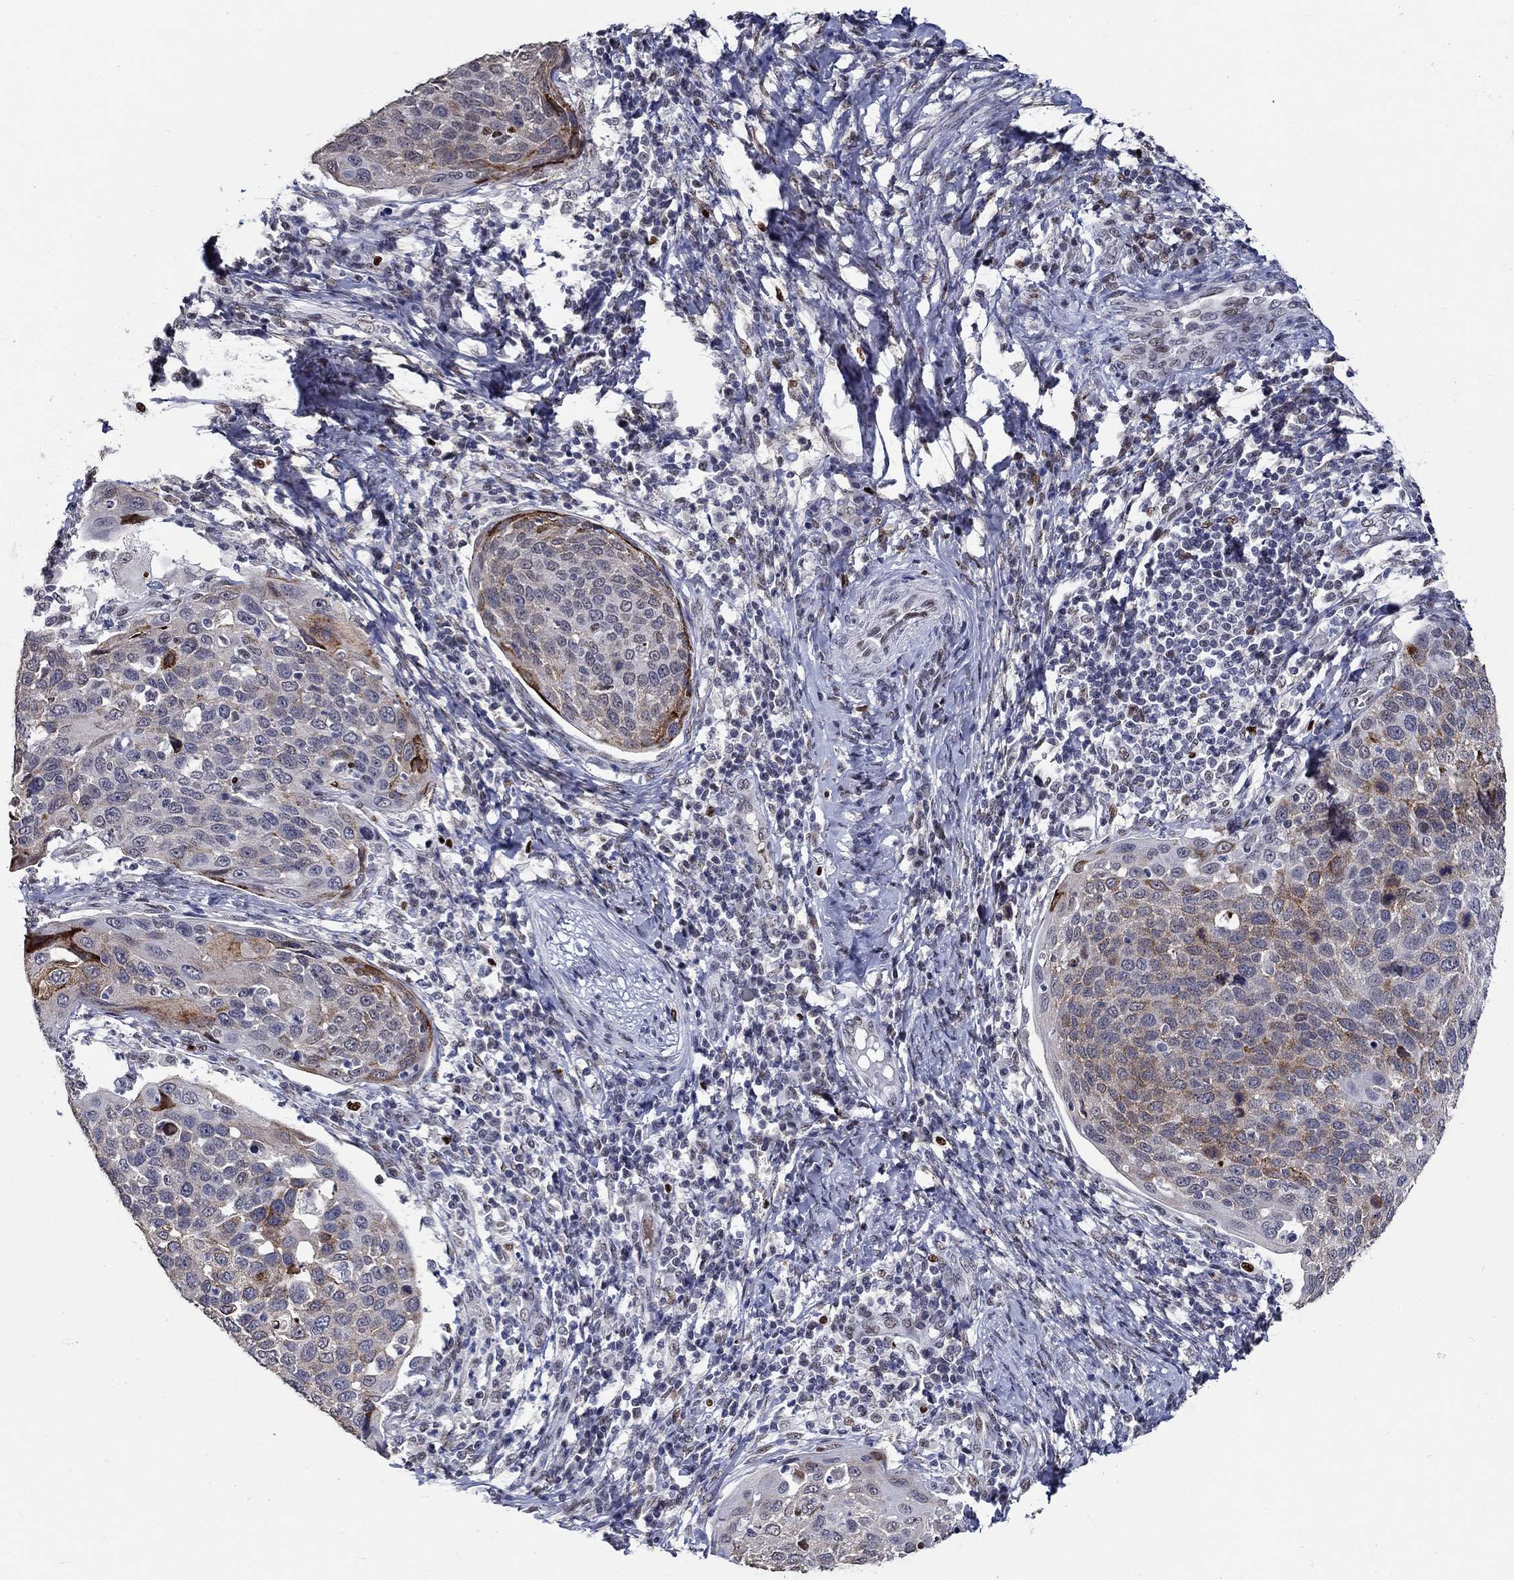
{"staining": {"intensity": "strong", "quantity": "<25%", "location": "cytoplasmic/membranous"}, "tissue": "cervical cancer", "cell_type": "Tumor cells", "image_type": "cancer", "snomed": [{"axis": "morphology", "description": "Squamous cell carcinoma, NOS"}, {"axis": "topography", "description": "Cervix"}], "caption": "A high-resolution micrograph shows immunohistochemistry (IHC) staining of cervical cancer, which shows strong cytoplasmic/membranous expression in about <25% of tumor cells. The staining was performed using DAB, with brown indicating positive protein expression. Nuclei are stained blue with hematoxylin.", "gene": "GATA2", "patient": {"sex": "female", "age": 54}}